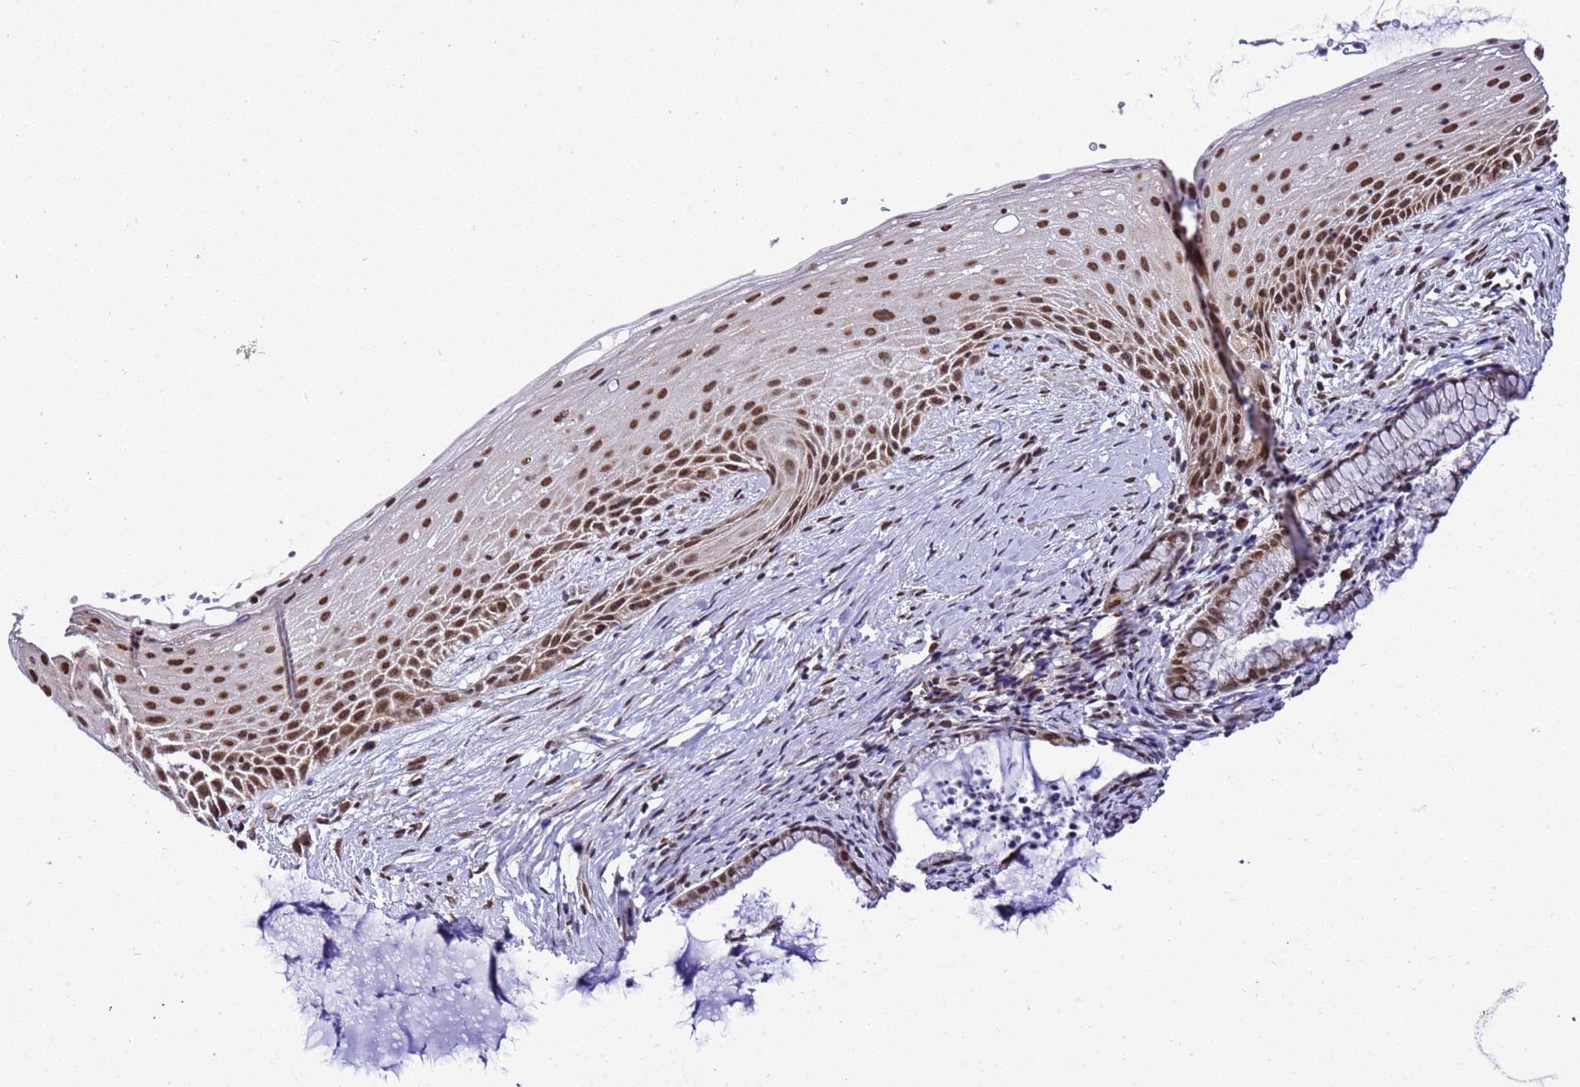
{"staining": {"intensity": "moderate", "quantity": ">75%", "location": "cytoplasmic/membranous,nuclear"}, "tissue": "cervix", "cell_type": "Glandular cells", "image_type": "normal", "snomed": [{"axis": "morphology", "description": "Normal tissue, NOS"}, {"axis": "topography", "description": "Cervix"}], "caption": "The micrograph displays staining of normal cervix, revealing moderate cytoplasmic/membranous,nuclear protein staining (brown color) within glandular cells.", "gene": "SMN1", "patient": {"sex": "female", "age": 36}}